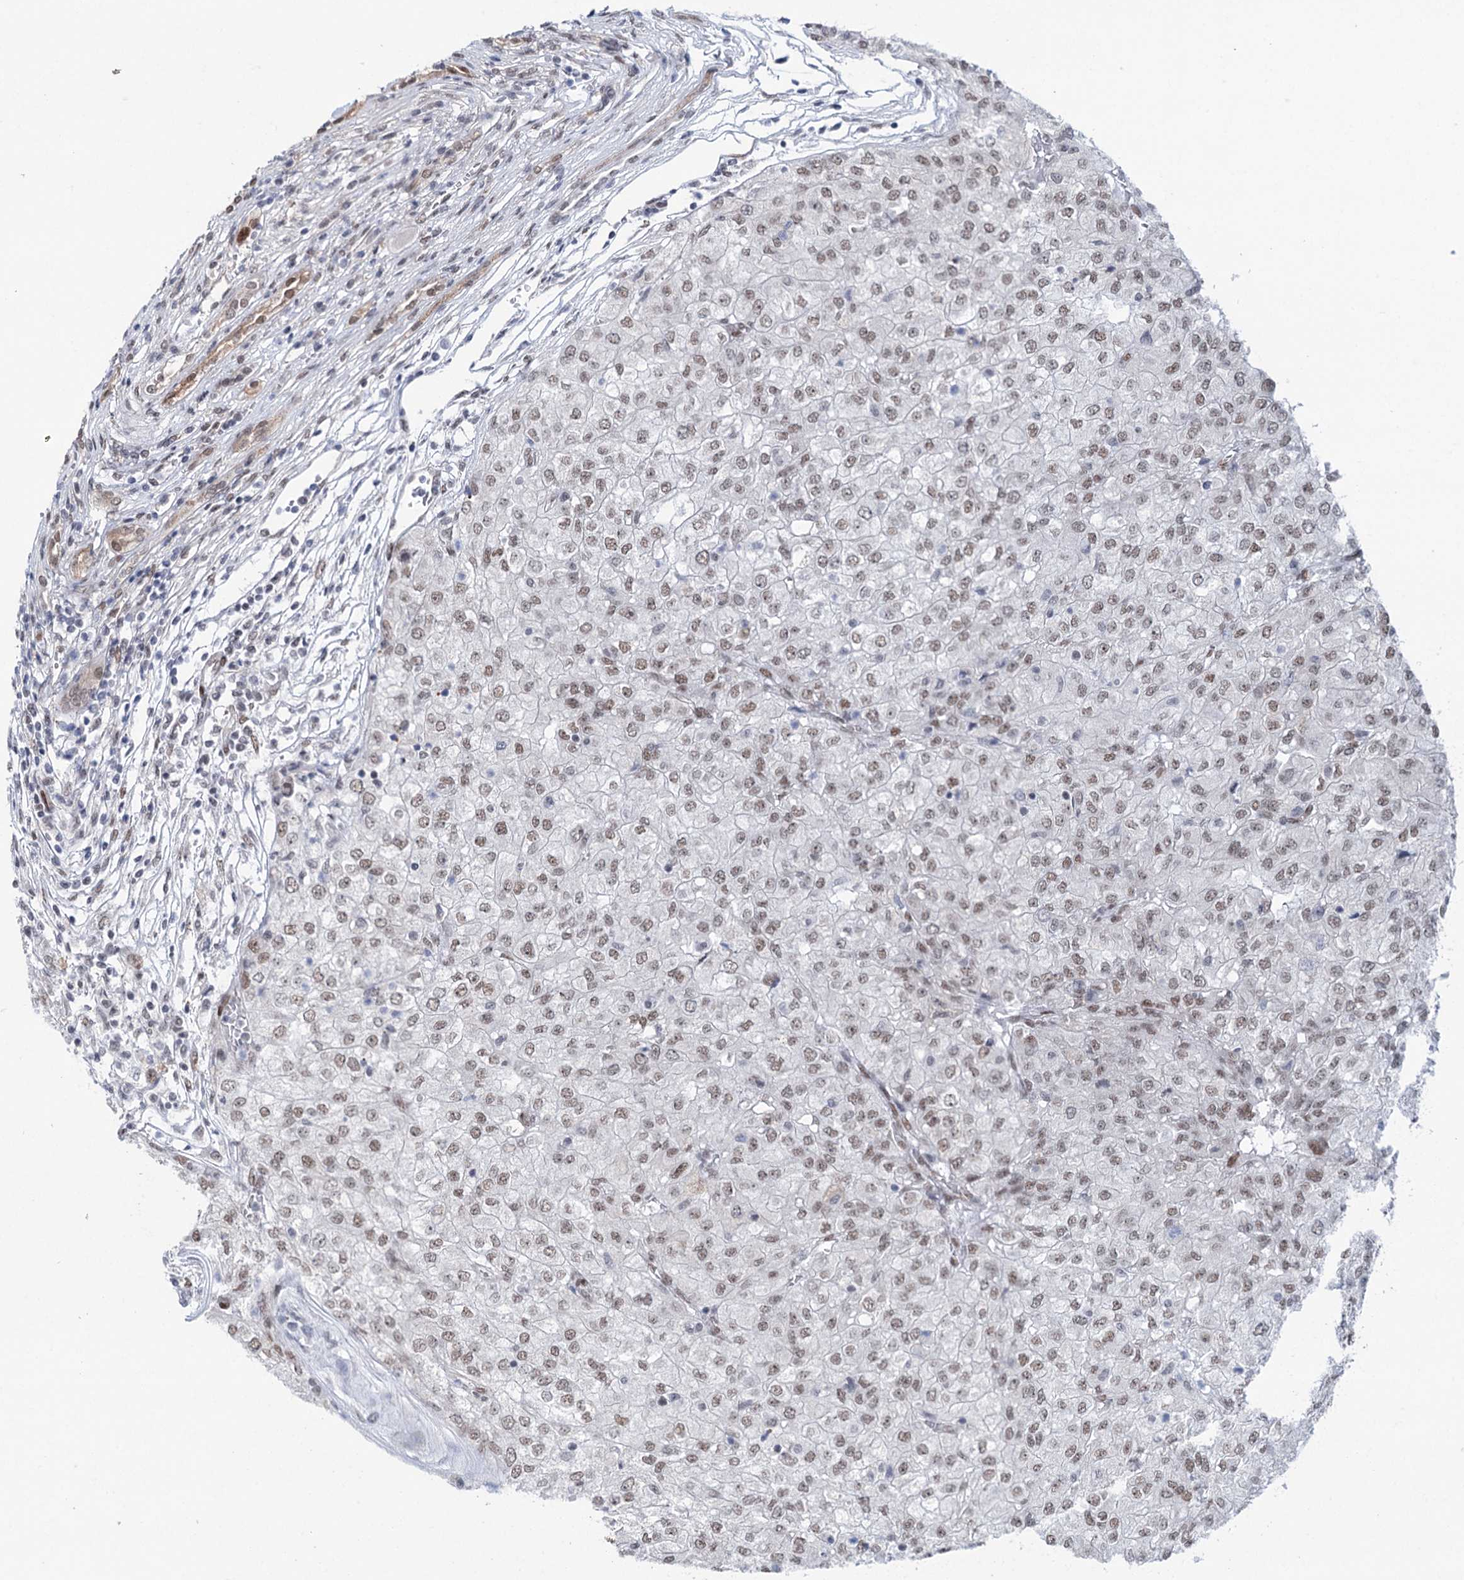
{"staining": {"intensity": "weak", "quantity": ">75%", "location": "nuclear"}, "tissue": "renal cancer", "cell_type": "Tumor cells", "image_type": "cancer", "snomed": [{"axis": "morphology", "description": "Adenocarcinoma, NOS"}, {"axis": "topography", "description": "Kidney"}], "caption": "Weak nuclear expression for a protein is present in approximately >75% of tumor cells of renal cancer using IHC.", "gene": "FAM53A", "patient": {"sex": "female", "age": 54}}